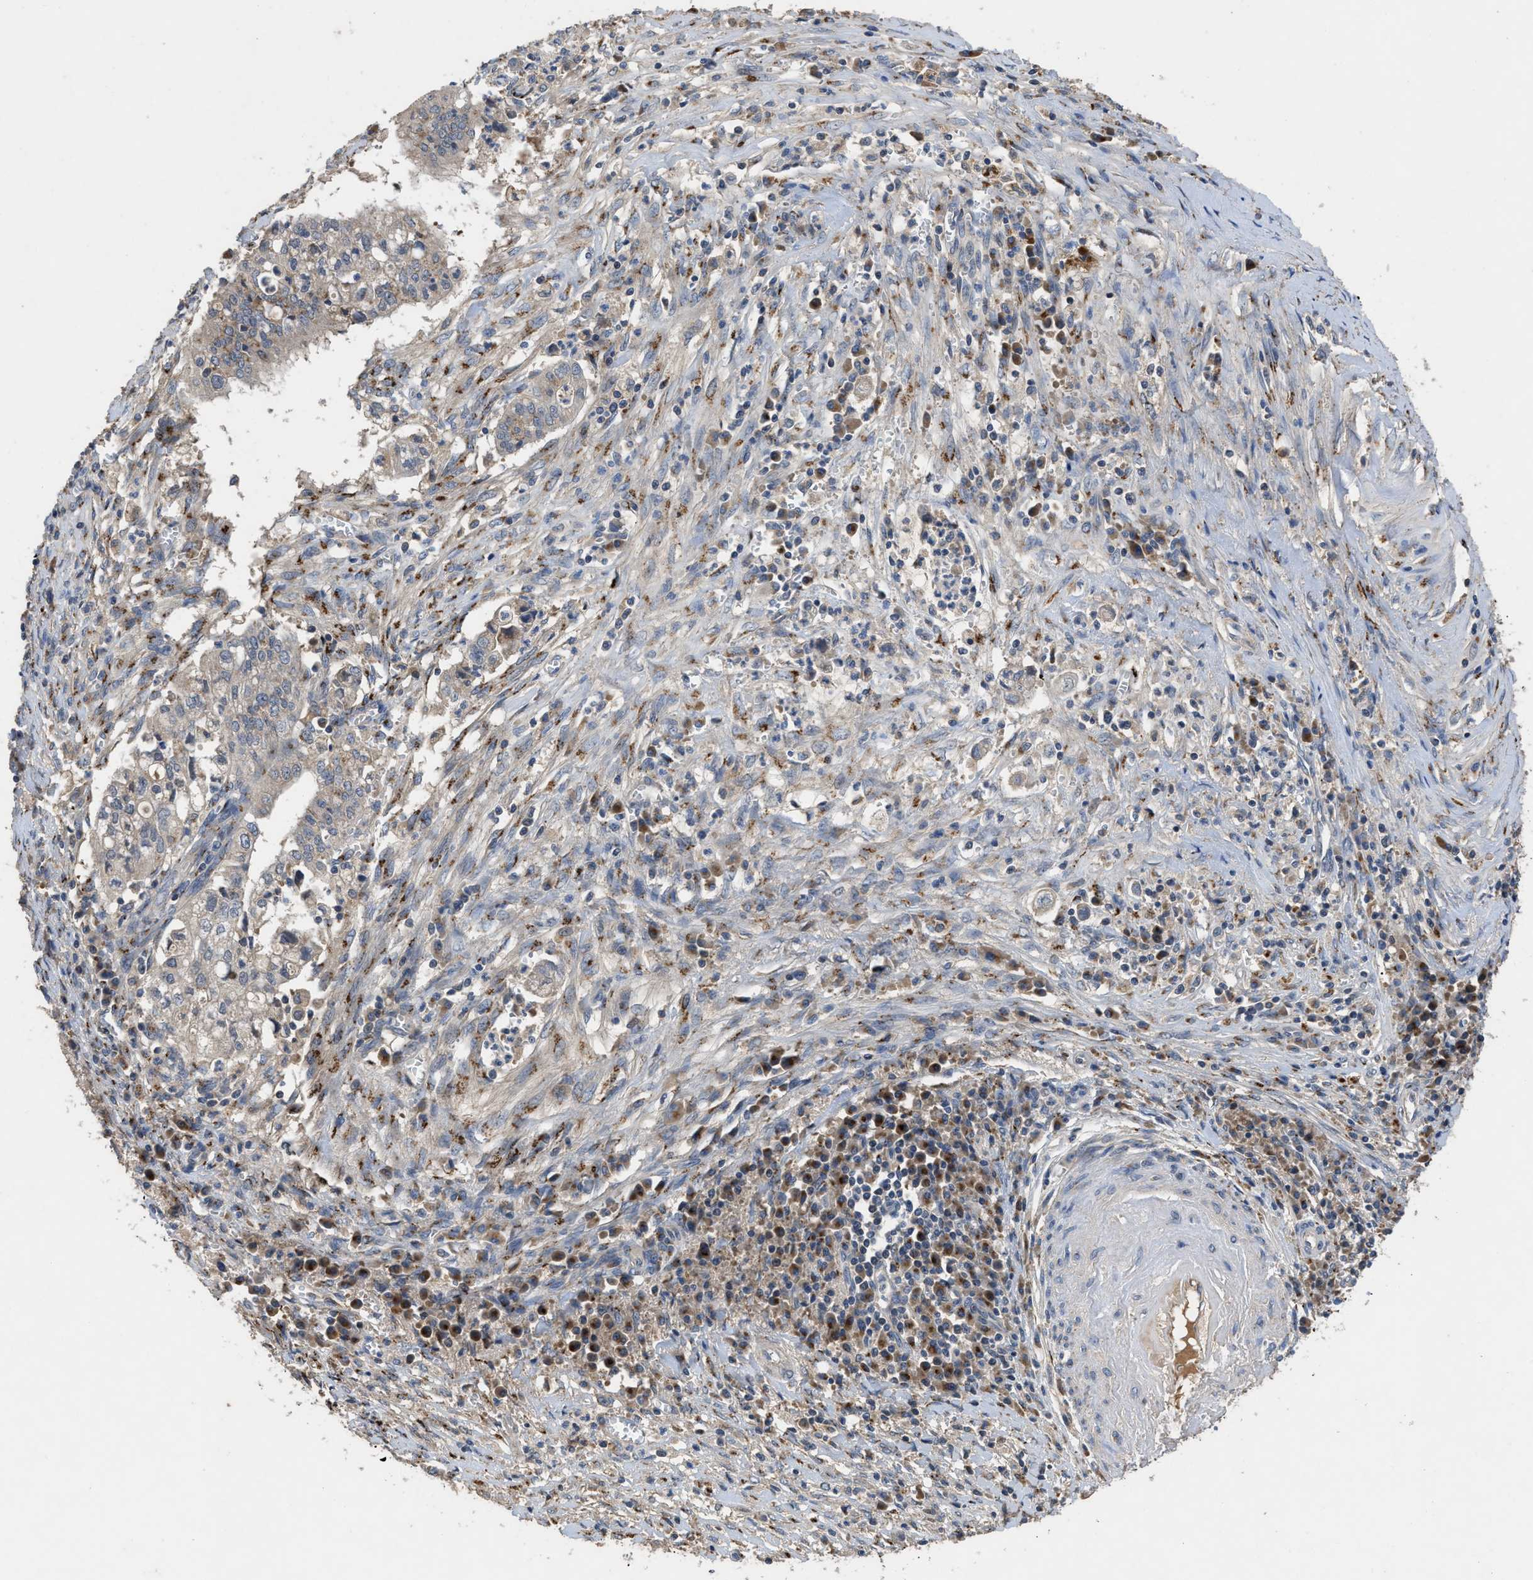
{"staining": {"intensity": "negative", "quantity": "none", "location": "none"}, "tissue": "cervical cancer", "cell_type": "Tumor cells", "image_type": "cancer", "snomed": [{"axis": "morphology", "description": "Adenocarcinoma, NOS"}, {"axis": "topography", "description": "Cervix"}], "caption": "The IHC micrograph has no significant positivity in tumor cells of cervical adenocarcinoma tissue.", "gene": "SIK2", "patient": {"sex": "female", "age": 44}}